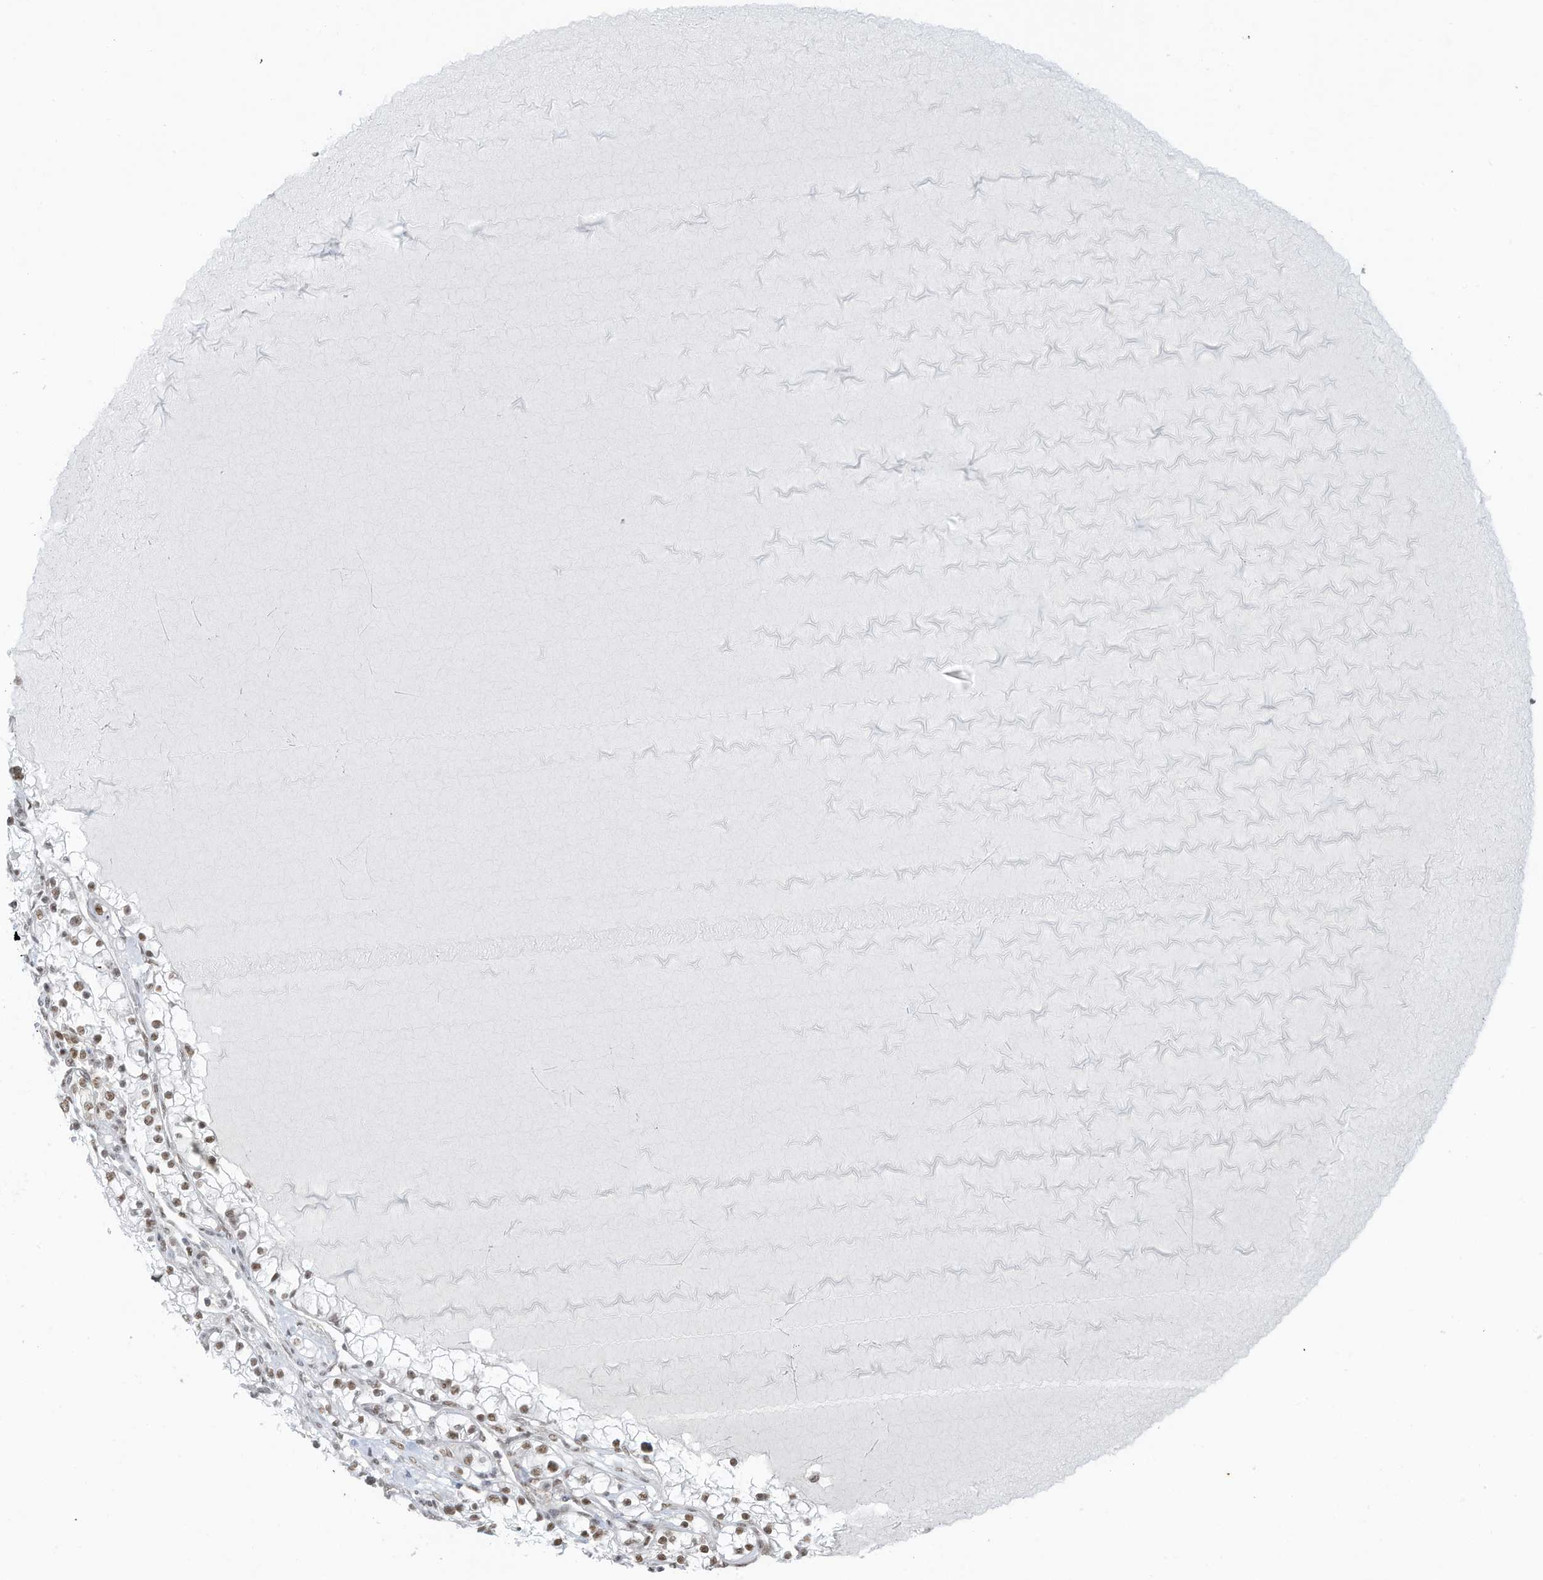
{"staining": {"intensity": "moderate", "quantity": "<25%", "location": "nuclear"}, "tissue": "renal cancer", "cell_type": "Tumor cells", "image_type": "cancer", "snomed": [{"axis": "morphology", "description": "Normal tissue, NOS"}, {"axis": "morphology", "description": "Adenocarcinoma, NOS"}, {"axis": "topography", "description": "Kidney"}], "caption": "Renal cancer stained with immunohistochemistry demonstrates moderate nuclear staining in approximately <25% of tumor cells. (brown staining indicates protein expression, while blue staining denotes nuclei).", "gene": "DBR1", "patient": {"sex": "male", "age": 68}}